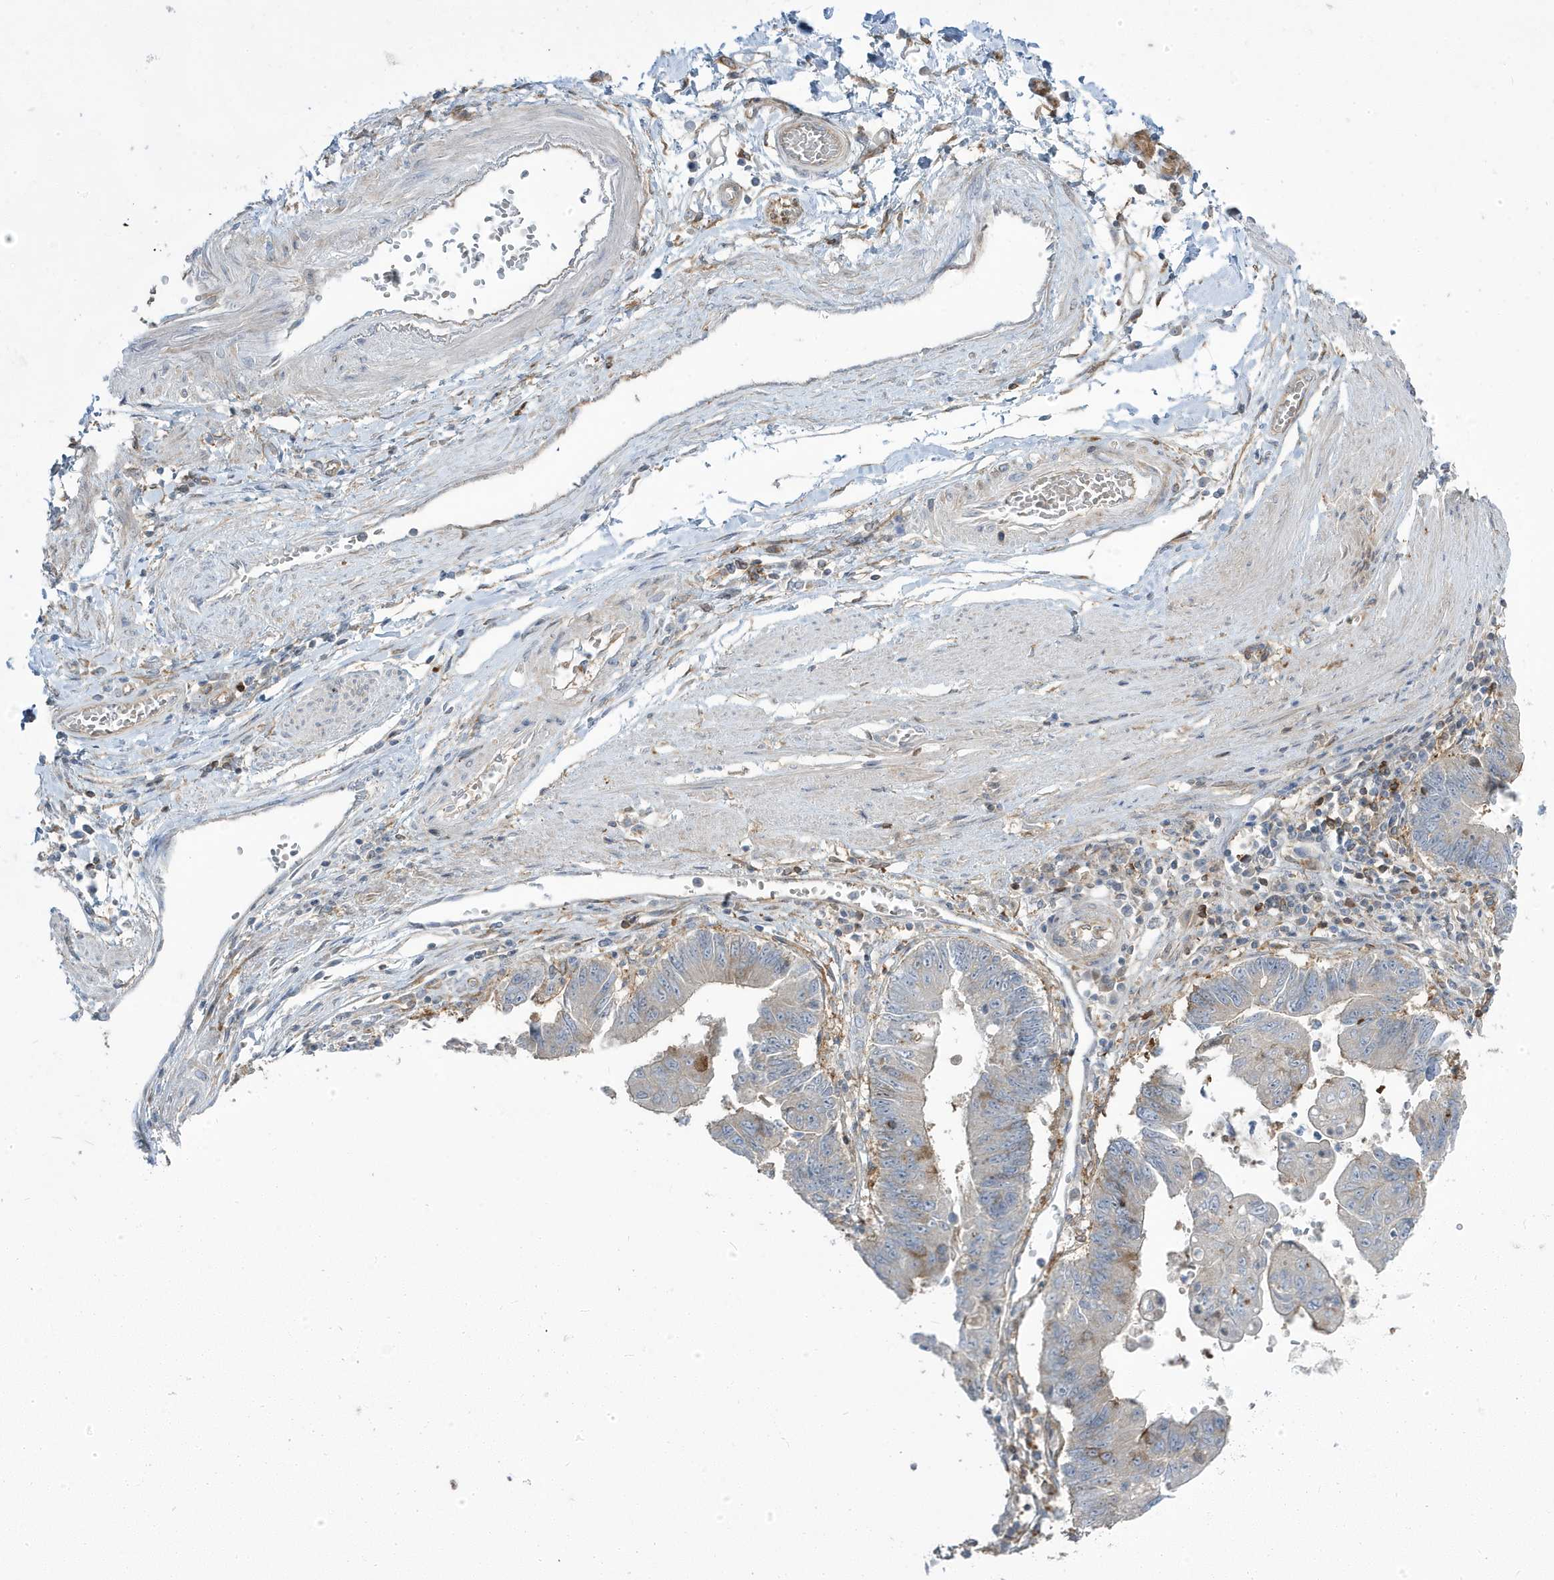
{"staining": {"intensity": "weak", "quantity": "<25%", "location": "cytoplasmic/membranous"}, "tissue": "stomach cancer", "cell_type": "Tumor cells", "image_type": "cancer", "snomed": [{"axis": "morphology", "description": "Adenocarcinoma, NOS"}, {"axis": "topography", "description": "Stomach"}], "caption": "This image is of stomach cancer (adenocarcinoma) stained with immunohistochemistry to label a protein in brown with the nuclei are counter-stained blue. There is no expression in tumor cells.", "gene": "STAM", "patient": {"sex": "male", "age": 59}}